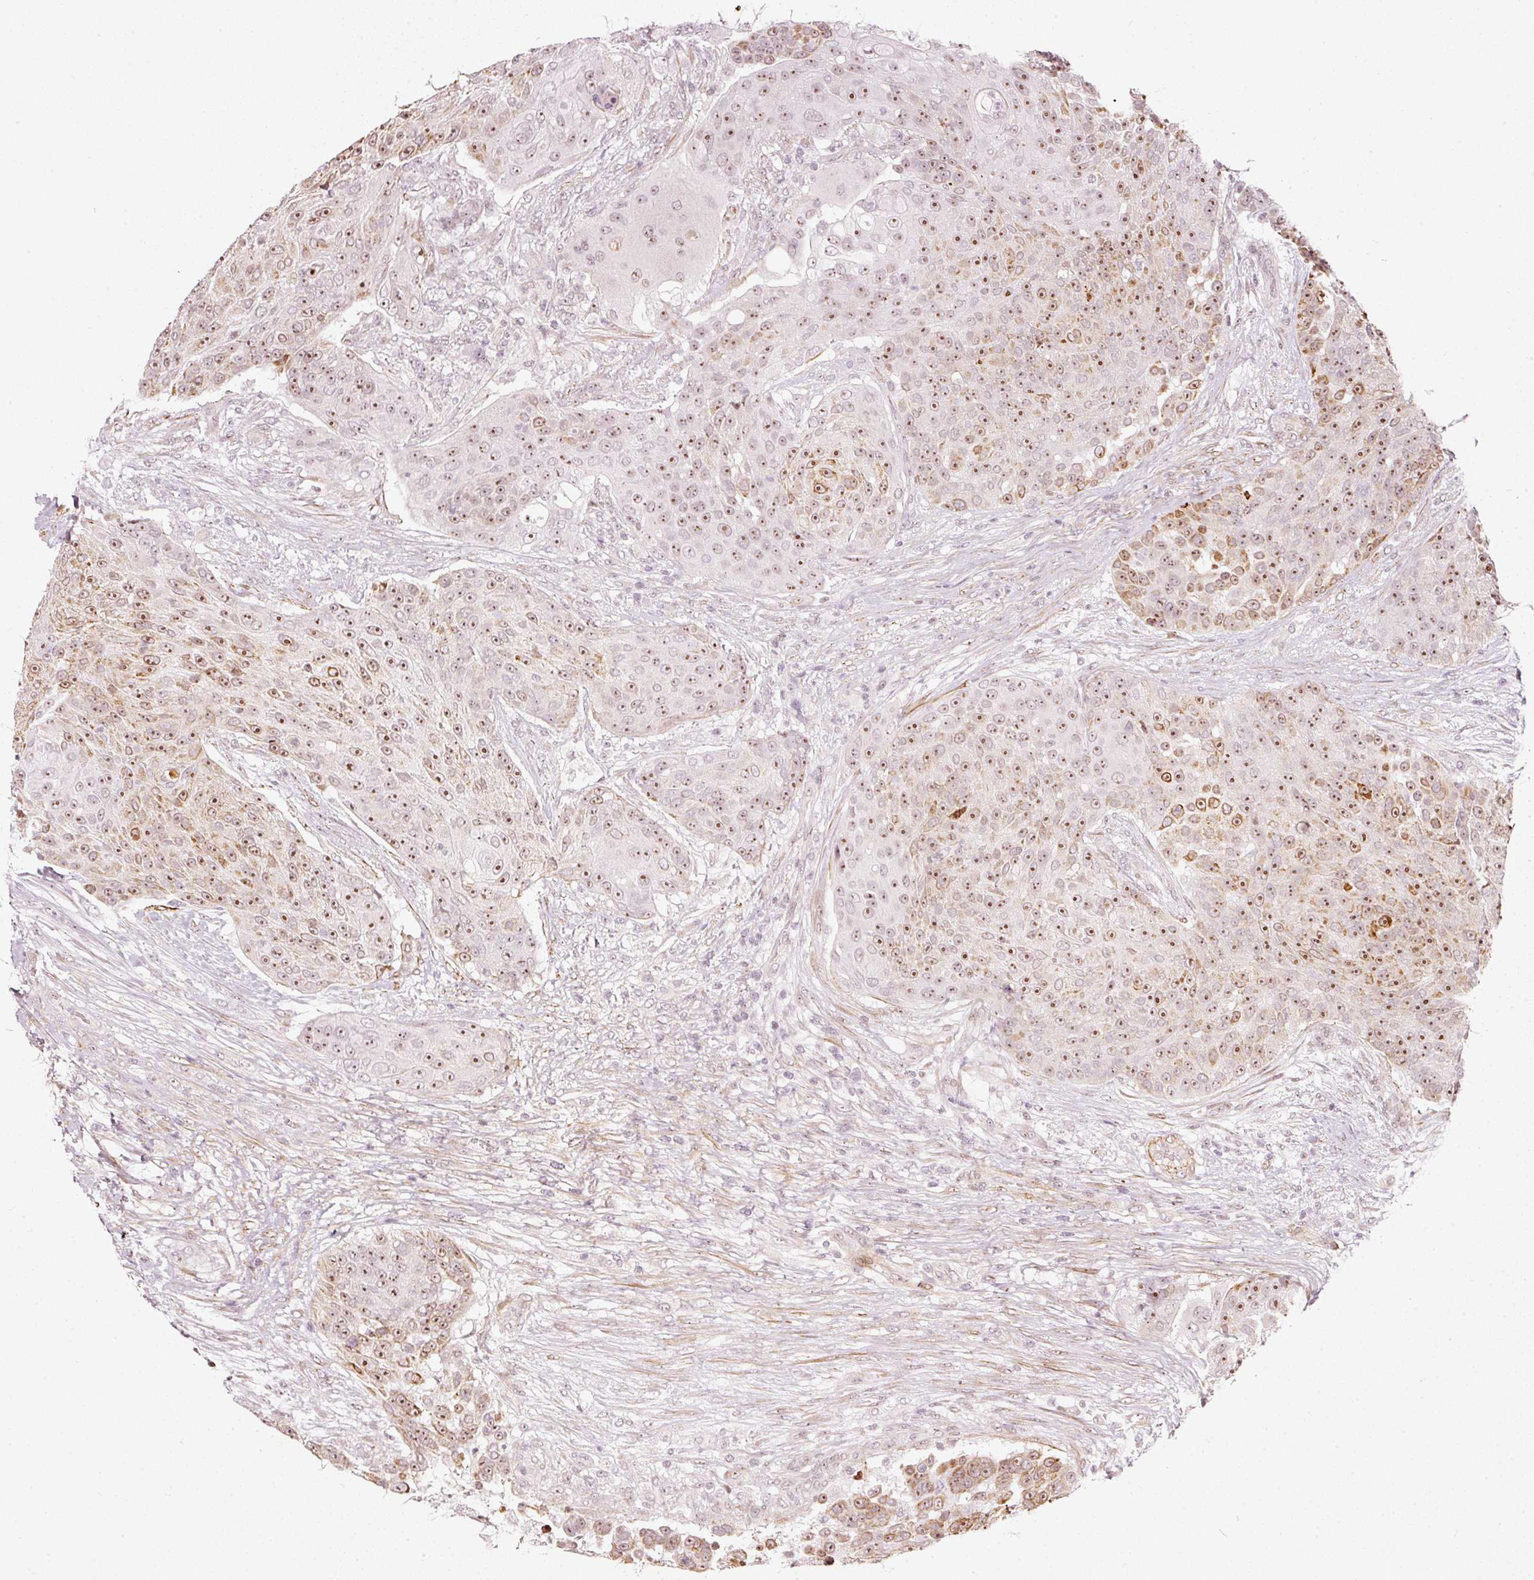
{"staining": {"intensity": "moderate", "quantity": ">75%", "location": "nuclear"}, "tissue": "urothelial cancer", "cell_type": "Tumor cells", "image_type": "cancer", "snomed": [{"axis": "morphology", "description": "Urothelial carcinoma, High grade"}, {"axis": "topography", "description": "Urinary bladder"}], "caption": "Moderate nuclear protein expression is present in about >75% of tumor cells in urothelial cancer.", "gene": "MXRA8", "patient": {"sex": "female", "age": 63}}